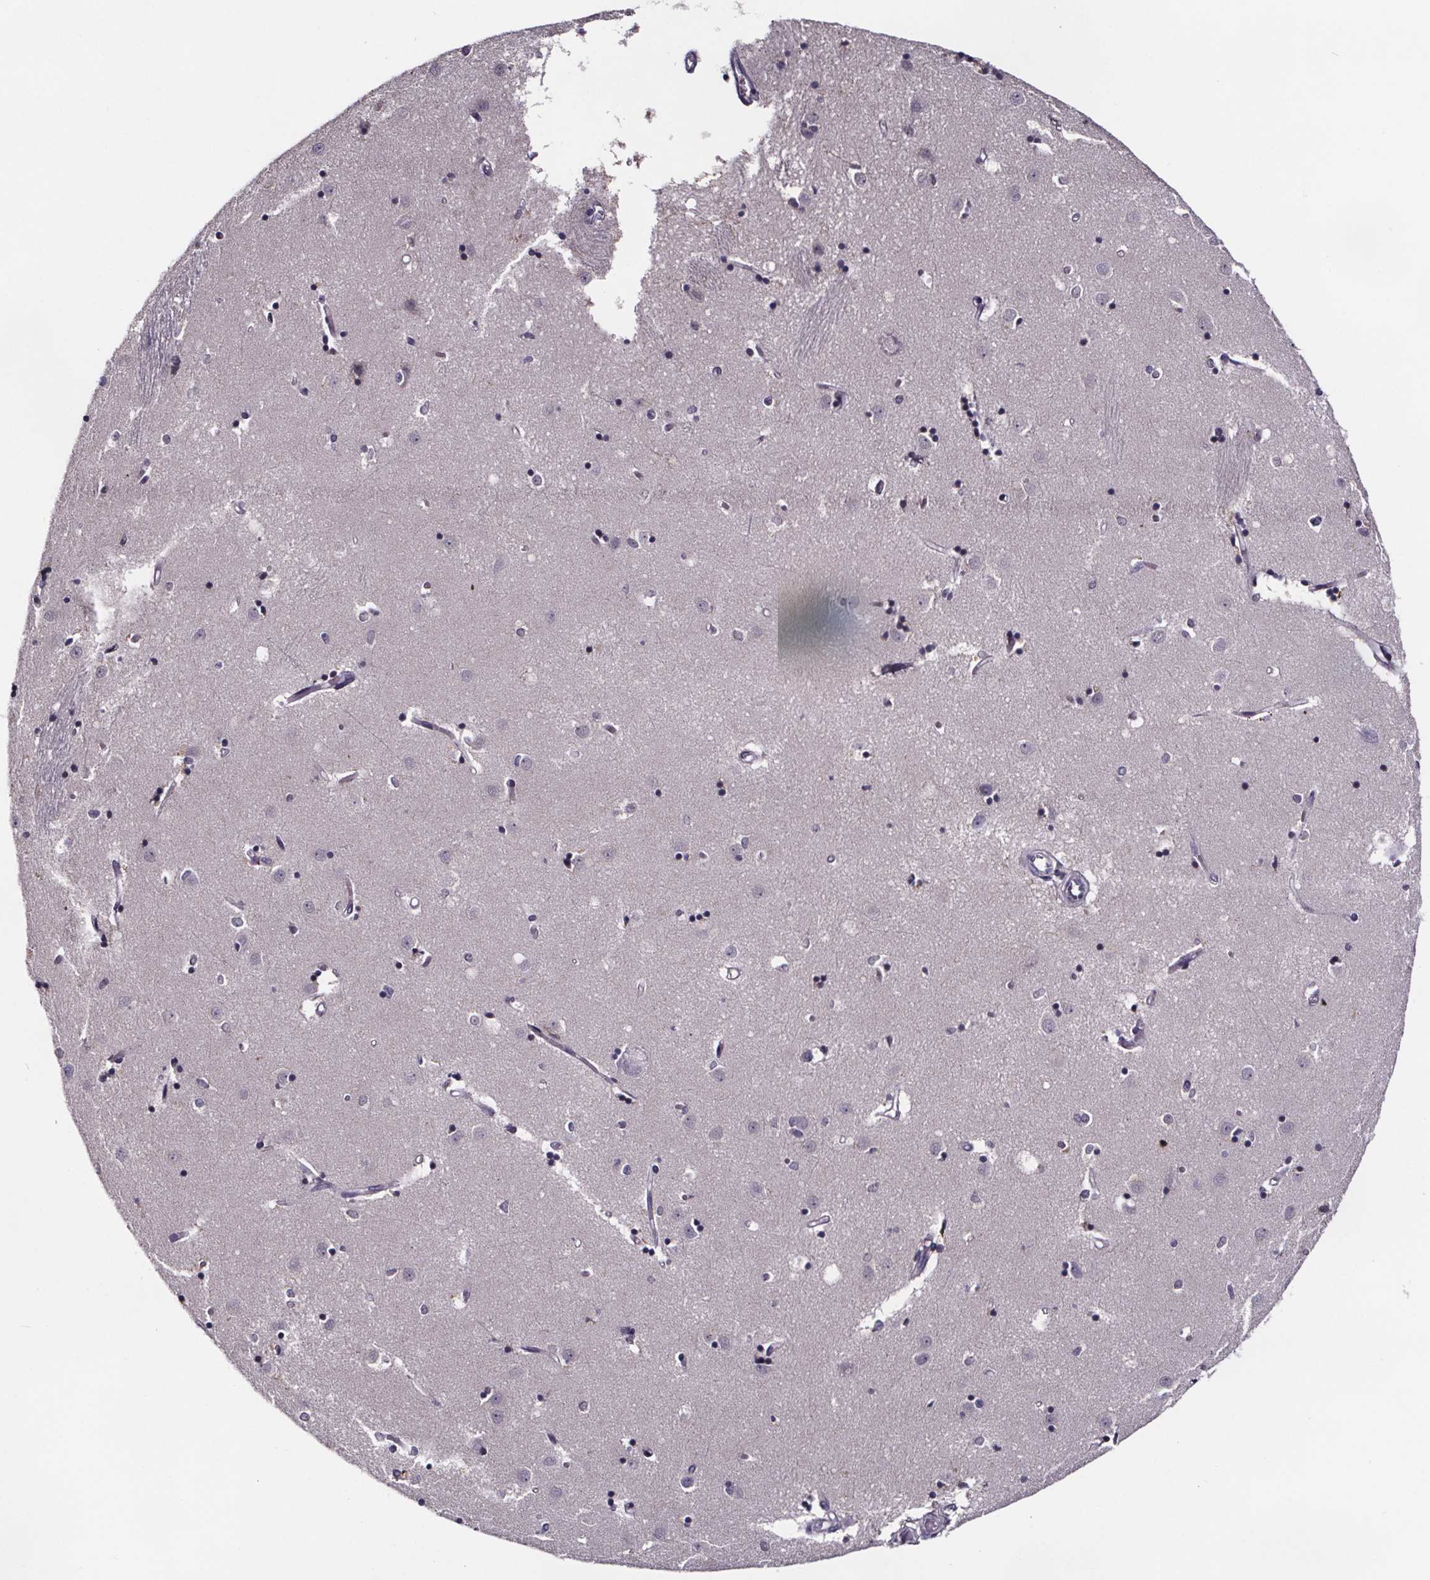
{"staining": {"intensity": "negative", "quantity": "none", "location": "none"}, "tissue": "caudate", "cell_type": "Glial cells", "image_type": "normal", "snomed": [{"axis": "morphology", "description": "Normal tissue, NOS"}, {"axis": "topography", "description": "Lateral ventricle wall"}], "caption": "Micrograph shows no significant protein expression in glial cells of normal caudate. The staining was performed using DAB to visualize the protein expression in brown, while the nuclei were stained in blue with hematoxylin (Magnification: 20x).", "gene": "NPHP4", "patient": {"sex": "male", "age": 54}}